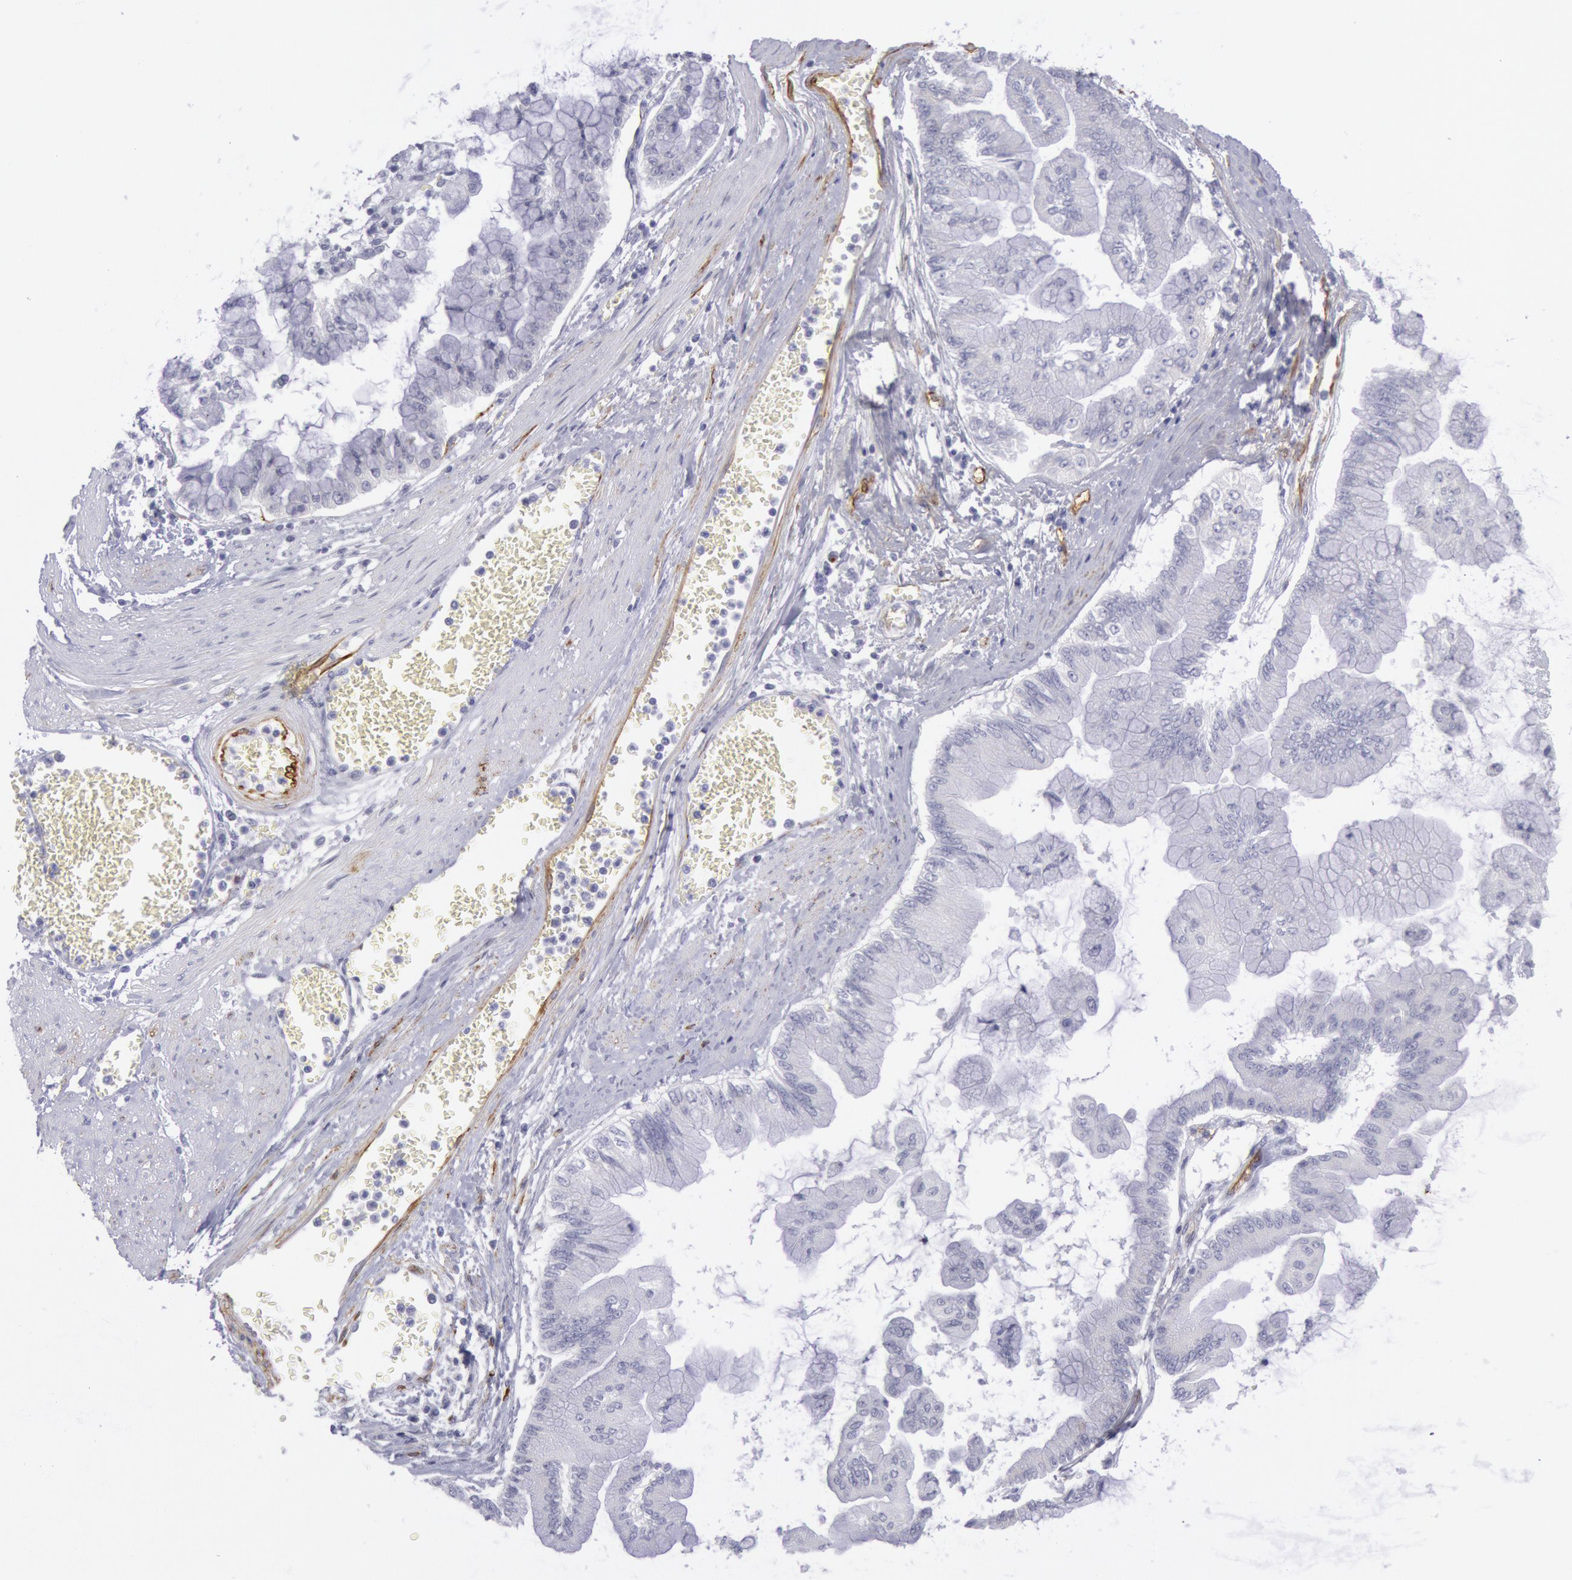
{"staining": {"intensity": "negative", "quantity": "none", "location": "none"}, "tissue": "liver cancer", "cell_type": "Tumor cells", "image_type": "cancer", "snomed": [{"axis": "morphology", "description": "Cholangiocarcinoma"}, {"axis": "topography", "description": "Liver"}], "caption": "Protein analysis of liver cancer displays no significant positivity in tumor cells.", "gene": "CDH13", "patient": {"sex": "female", "age": 79}}